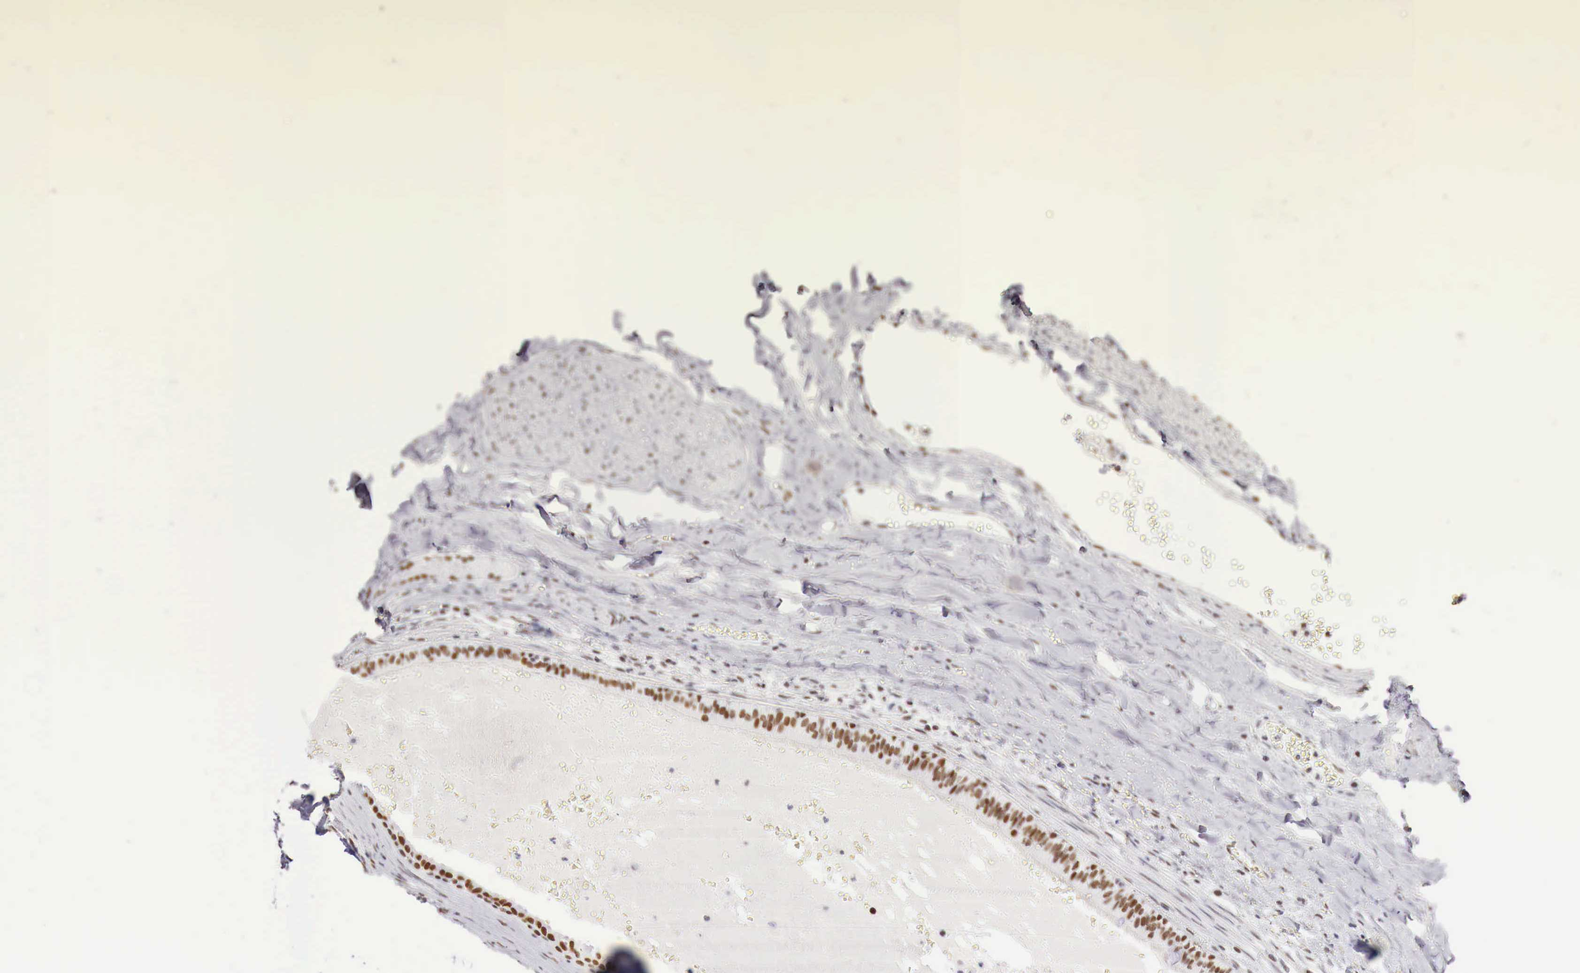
{"staining": {"intensity": "moderate", "quantity": "25%-75%", "location": "nuclear"}, "tissue": "carcinoid", "cell_type": "Tumor cells", "image_type": "cancer", "snomed": [{"axis": "morphology", "description": "Carcinoid, malignant, NOS"}, {"axis": "topography", "description": "Bronchus"}], "caption": "The micrograph shows immunohistochemical staining of carcinoid (malignant). There is moderate nuclear staining is seen in about 25%-75% of tumor cells.", "gene": "PHF14", "patient": {"sex": "male", "age": 55}}